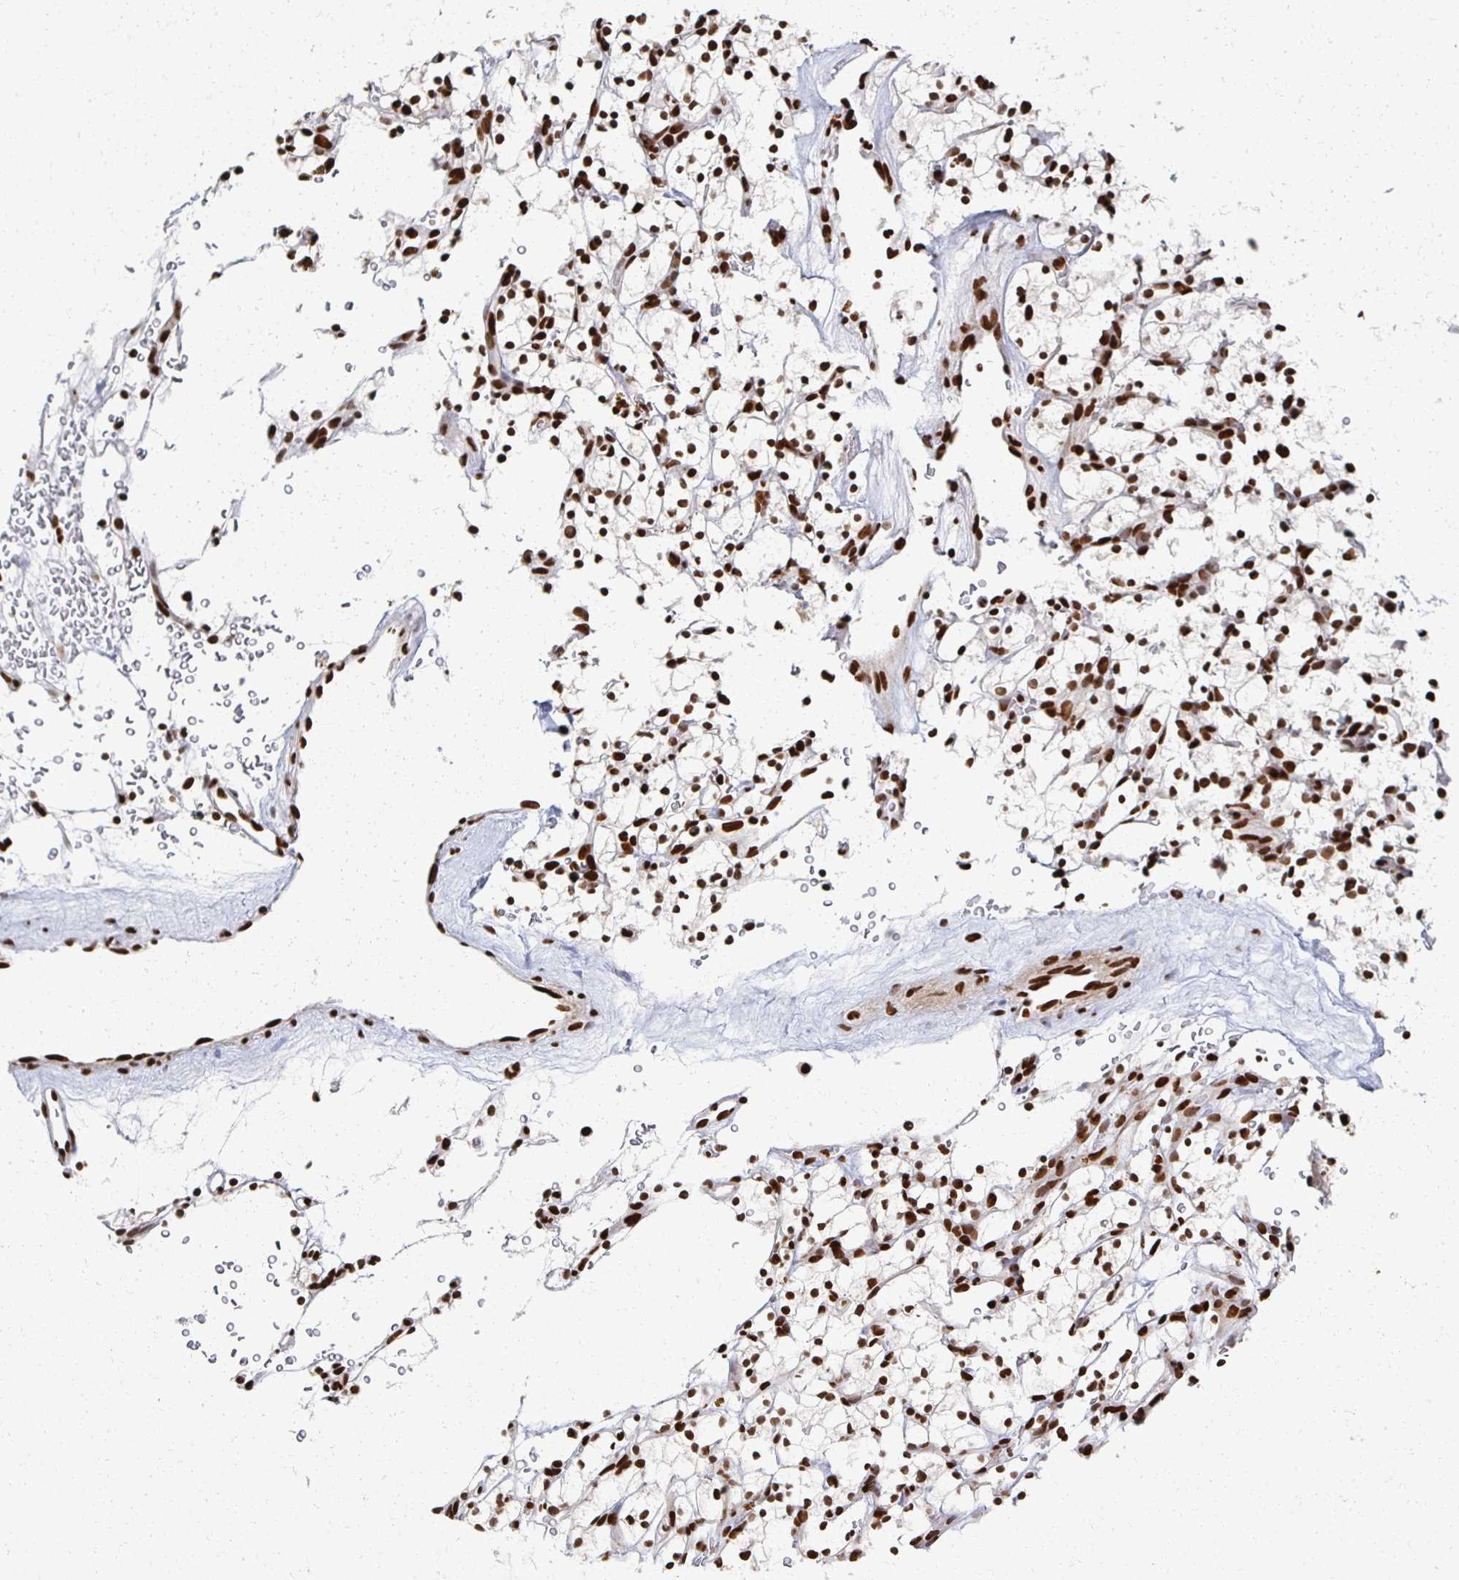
{"staining": {"intensity": "strong", "quantity": ">75%", "location": "nuclear"}, "tissue": "renal cancer", "cell_type": "Tumor cells", "image_type": "cancer", "snomed": [{"axis": "morphology", "description": "Adenocarcinoma, NOS"}, {"axis": "topography", "description": "Kidney"}], "caption": "Renal adenocarcinoma stained with a brown dye reveals strong nuclear positive expression in approximately >75% of tumor cells.", "gene": "RBBP7", "patient": {"sex": "female", "age": 64}}